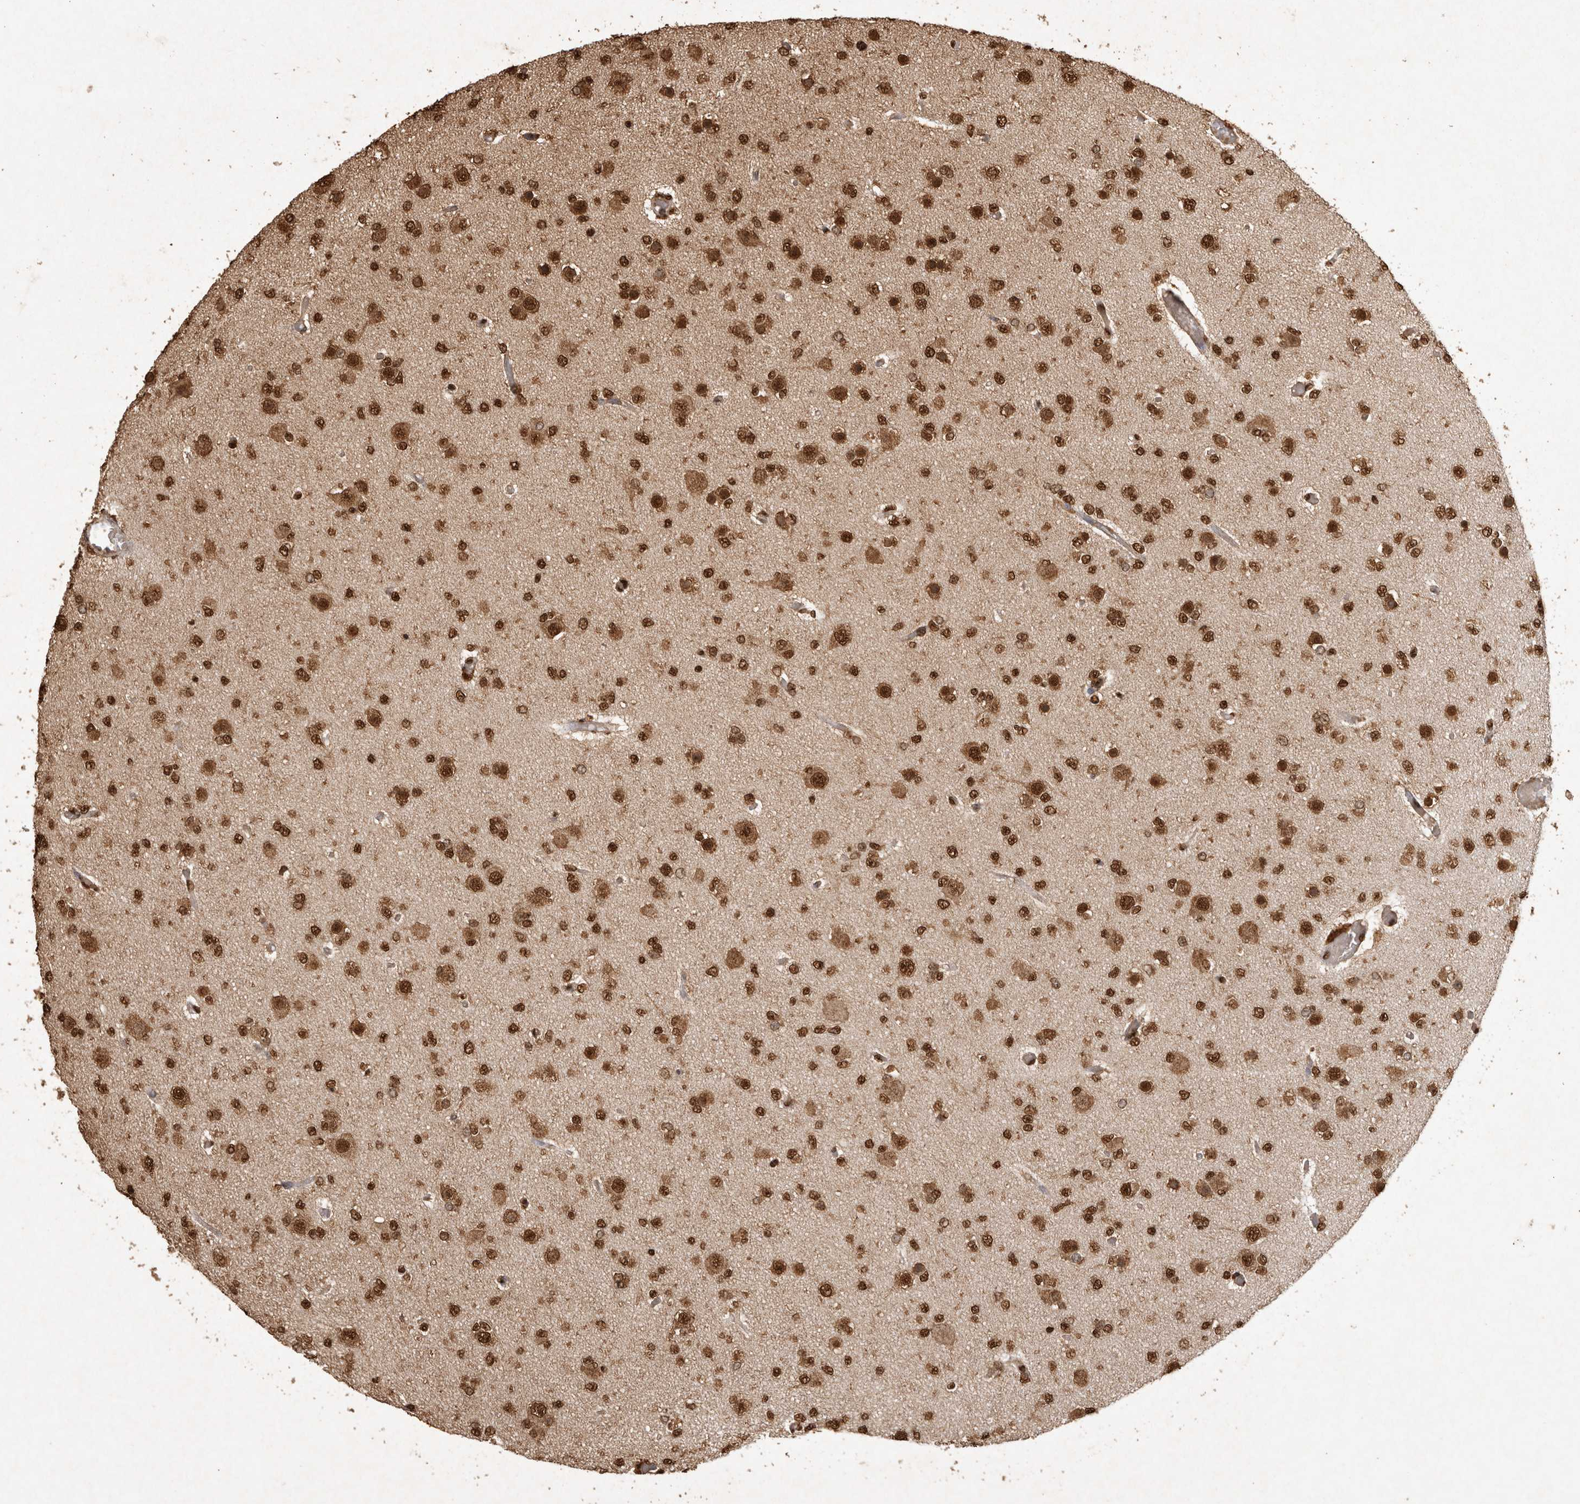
{"staining": {"intensity": "strong", "quantity": ">75%", "location": "nuclear"}, "tissue": "glioma", "cell_type": "Tumor cells", "image_type": "cancer", "snomed": [{"axis": "morphology", "description": "Glioma, malignant, Low grade"}, {"axis": "topography", "description": "Brain"}], "caption": "IHC image of malignant glioma (low-grade) stained for a protein (brown), which shows high levels of strong nuclear positivity in about >75% of tumor cells.", "gene": "OAS2", "patient": {"sex": "female", "age": 22}}